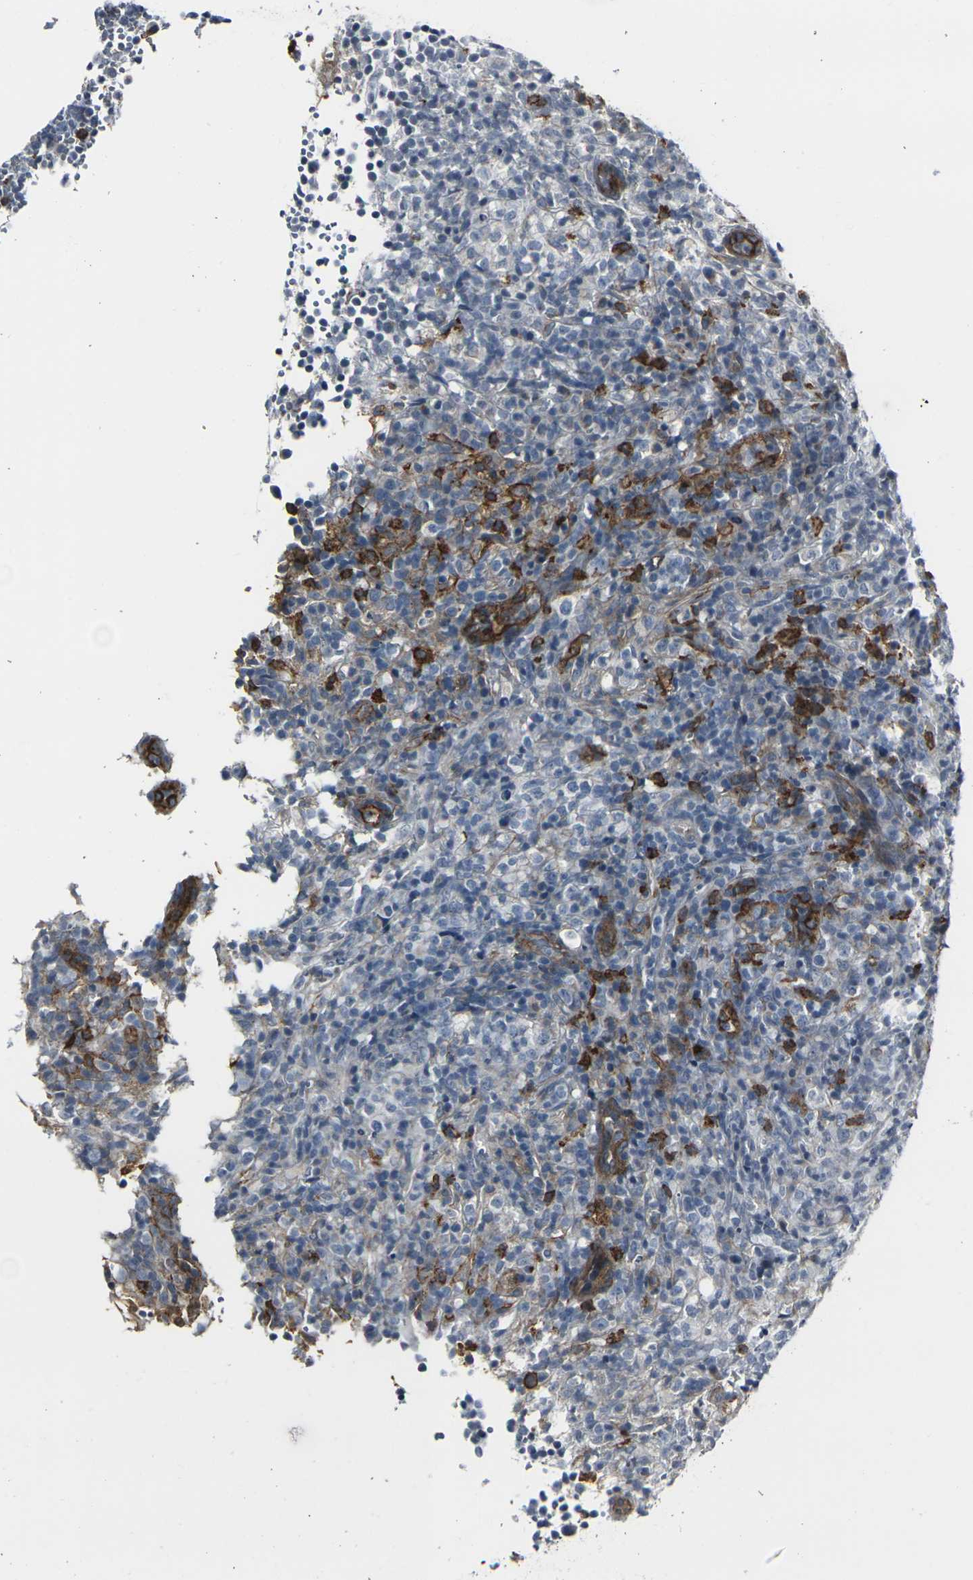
{"staining": {"intensity": "strong", "quantity": "<25%", "location": "cytoplasmic/membranous"}, "tissue": "lymphoma", "cell_type": "Tumor cells", "image_type": "cancer", "snomed": [{"axis": "morphology", "description": "Malignant lymphoma, non-Hodgkin's type, High grade"}, {"axis": "topography", "description": "Lymph node"}], "caption": "Protein expression analysis of high-grade malignant lymphoma, non-Hodgkin's type reveals strong cytoplasmic/membranous positivity in about <25% of tumor cells.", "gene": "MYOF", "patient": {"sex": "female", "age": 76}}